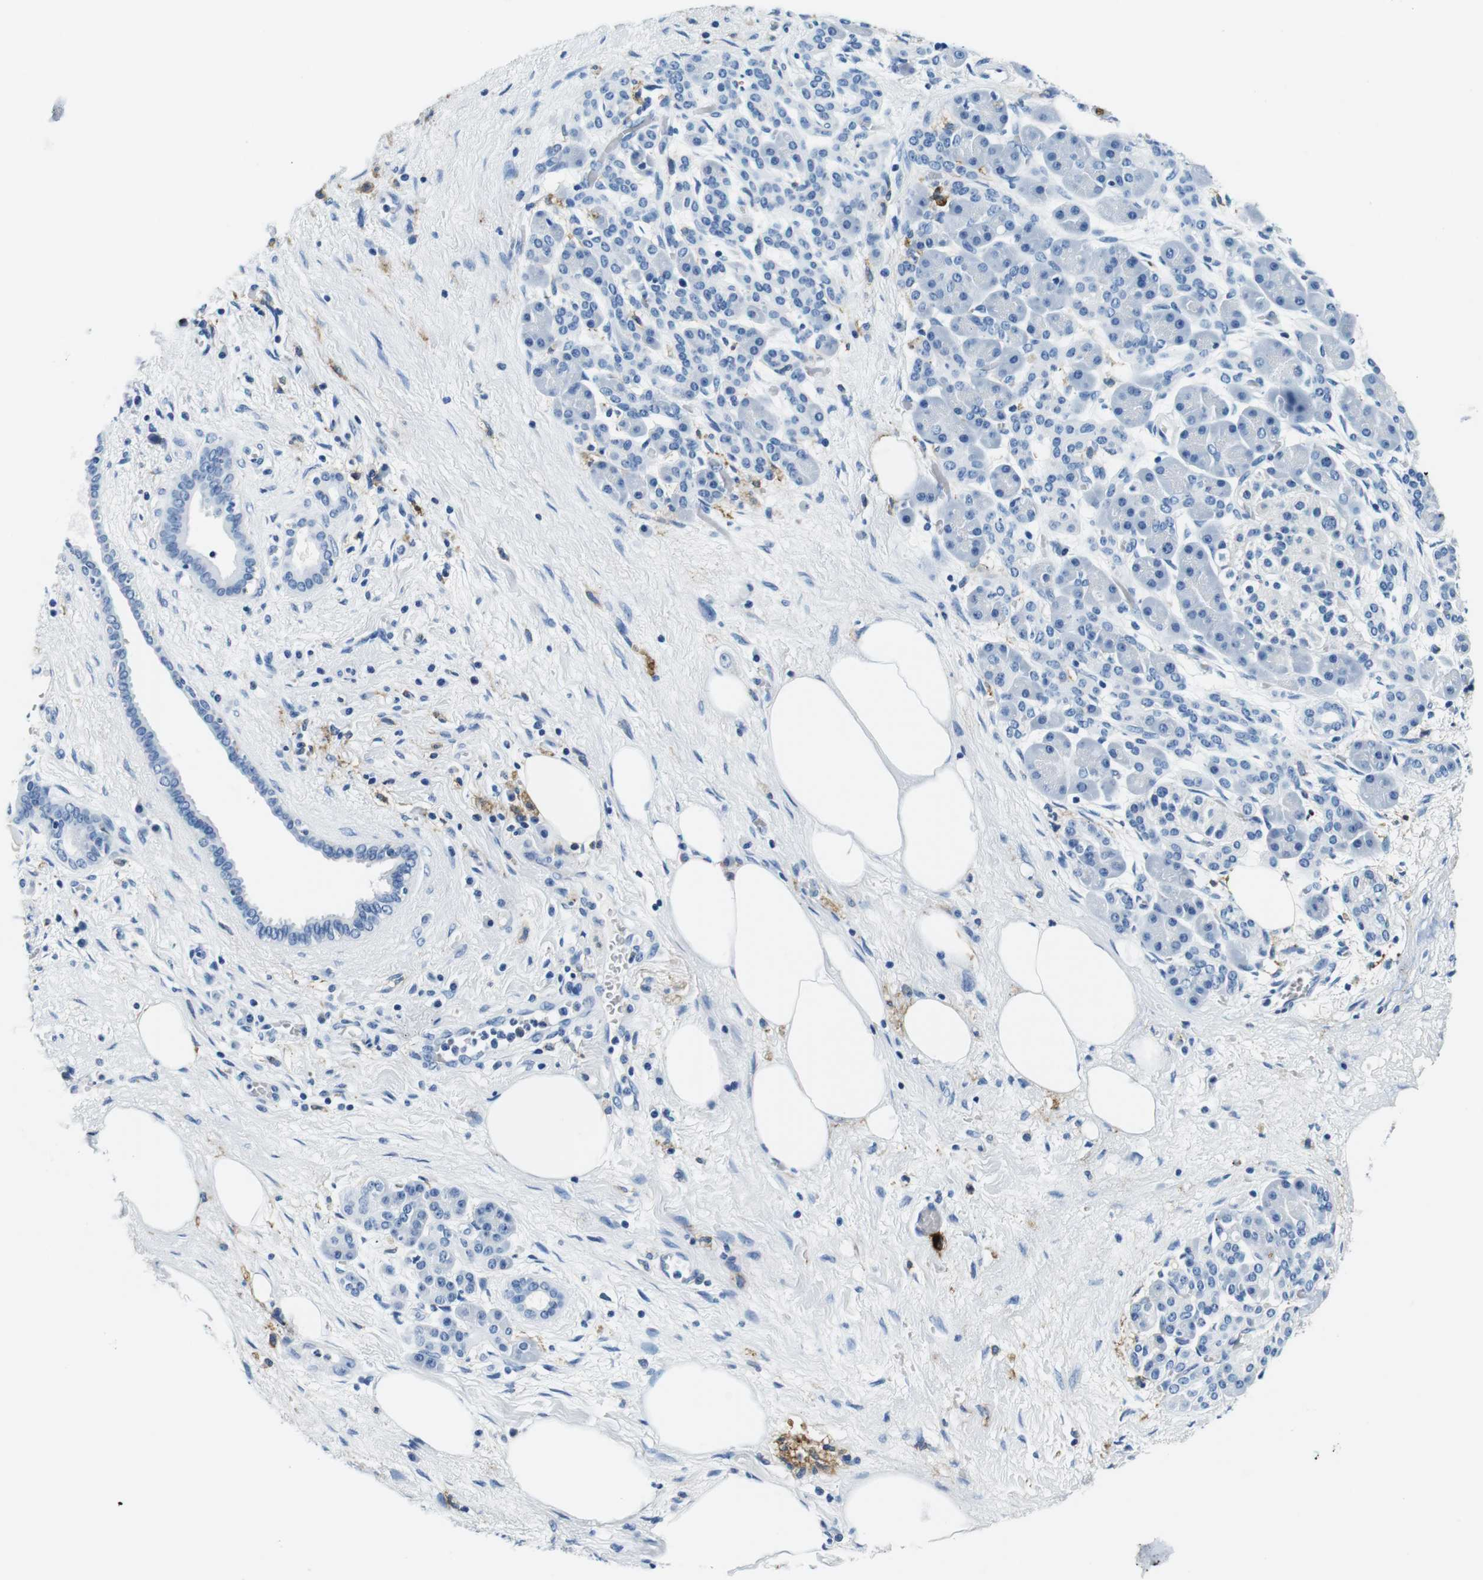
{"staining": {"intensity": "negative", "quantity": "none", "location": "none"}, "tissue": "pancreatic cancer", "cell_type": "Tumor cells", "image_type": "cancer", "snomed": [{"axis": "morphology", "description": "Adenocarcinoma, NOS"}, {"axis": "topography", "description": "Pancreas"}], "caption": "Immunohistochemistry (IHC) image of neoplastic tissue: pancreatic cancer (adenocarcinoma) stained with DAB displays no significant protein staining in tumor cells. The staining is performed using DAB (3,3'-diaminobenzidine) brown chromogen with nuclei counter-stained in using hematoxylin.", "gene": "HLA-DRB1", "patient": {"sex": "female", "age": 70}}